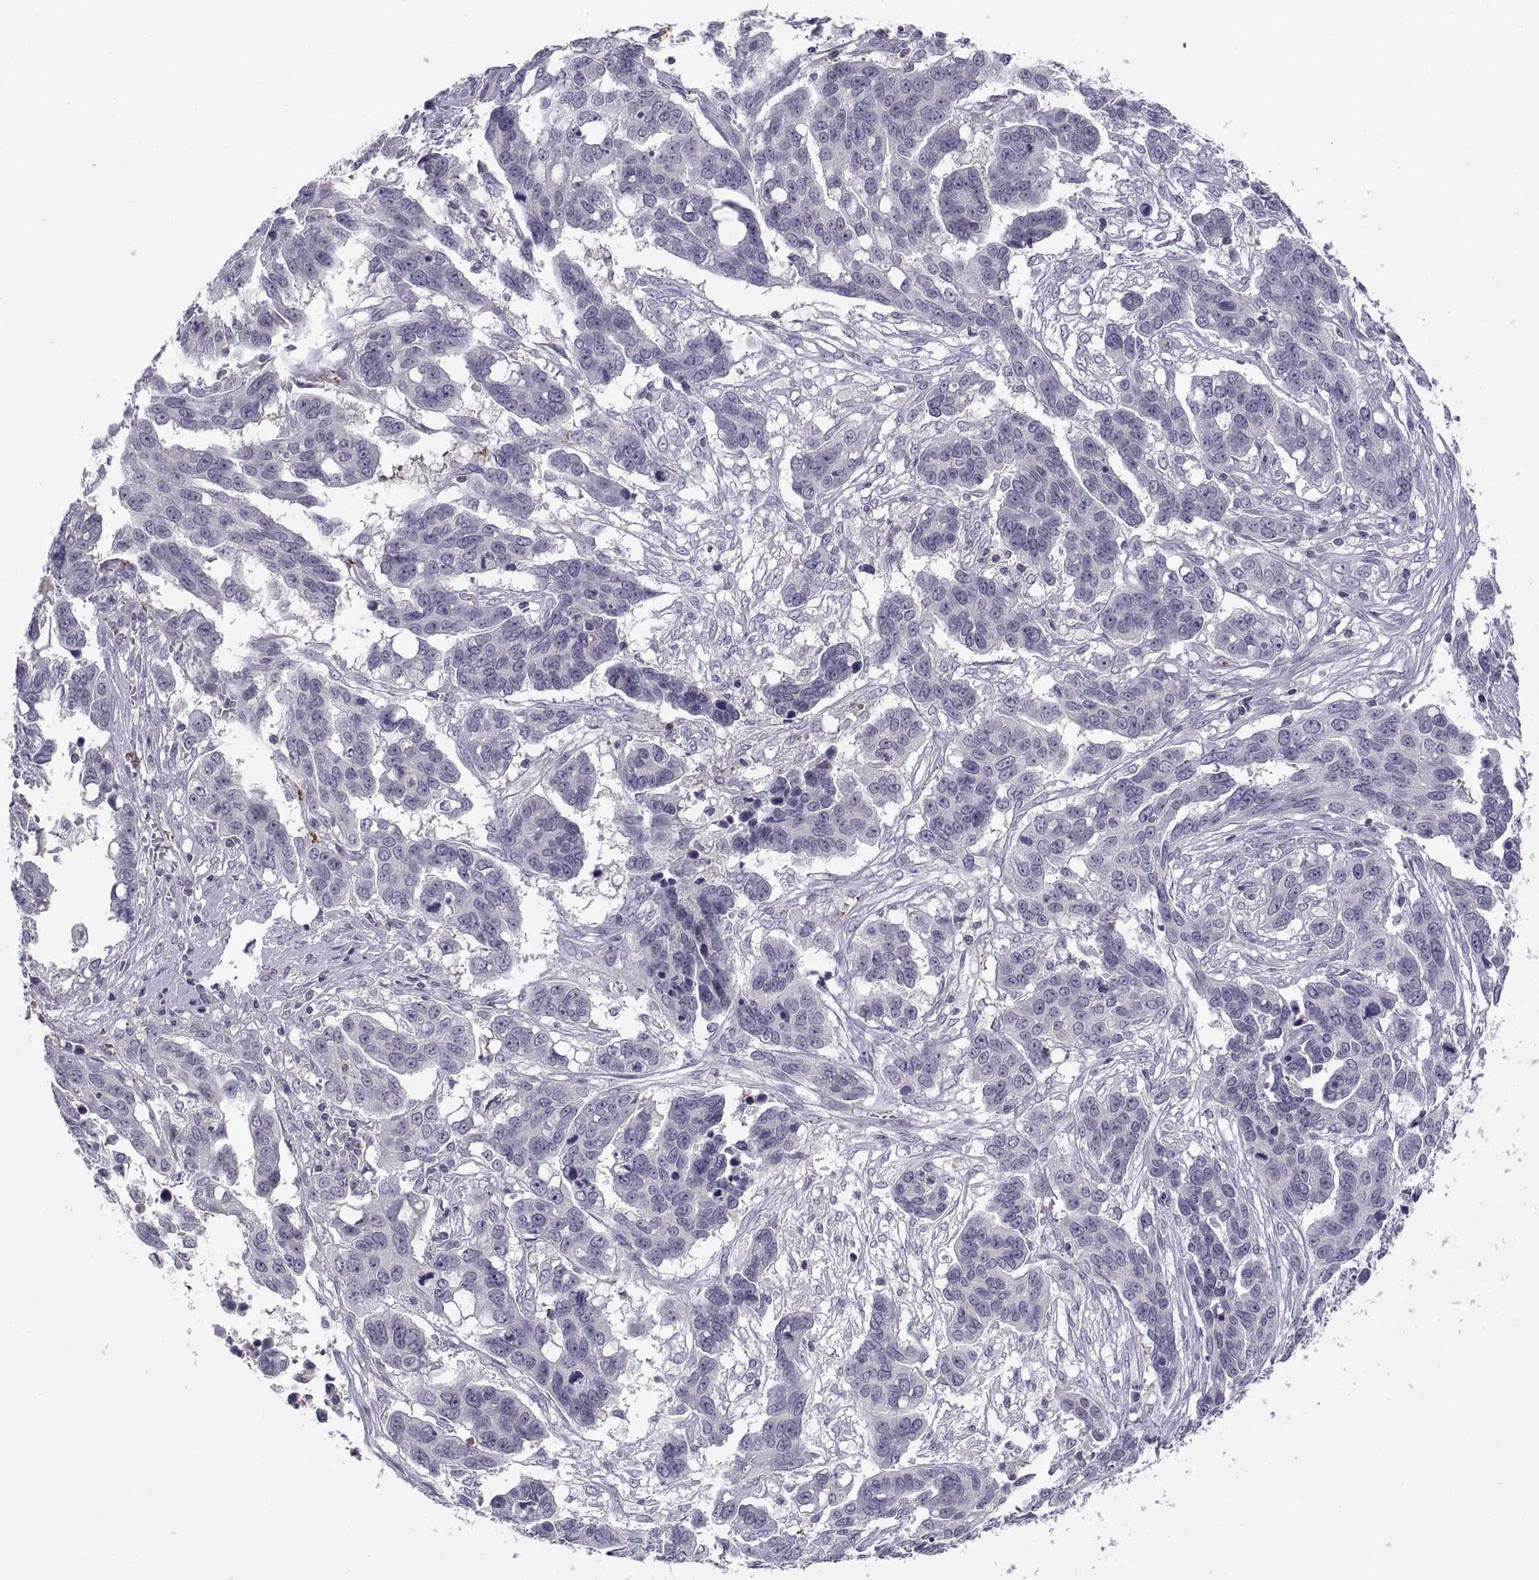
{"staining": {"intensity": "negative", "quantity": "none", "location": "none"}, "tissue": "ovarian cancer", "cell_type": "Tumor cells", "image_type": "cancer", "snomed": [{"axis": "morphology", "description": "Carcinoma, endometroid"}, {"axis": "topography", "description": "Ovary"}], "caption": "There is no significant expression in tumor cells of endometroid carcinoma (ovarian).", "gene": "TTC21A", "patient": {"sex": "female", "age": 78}}